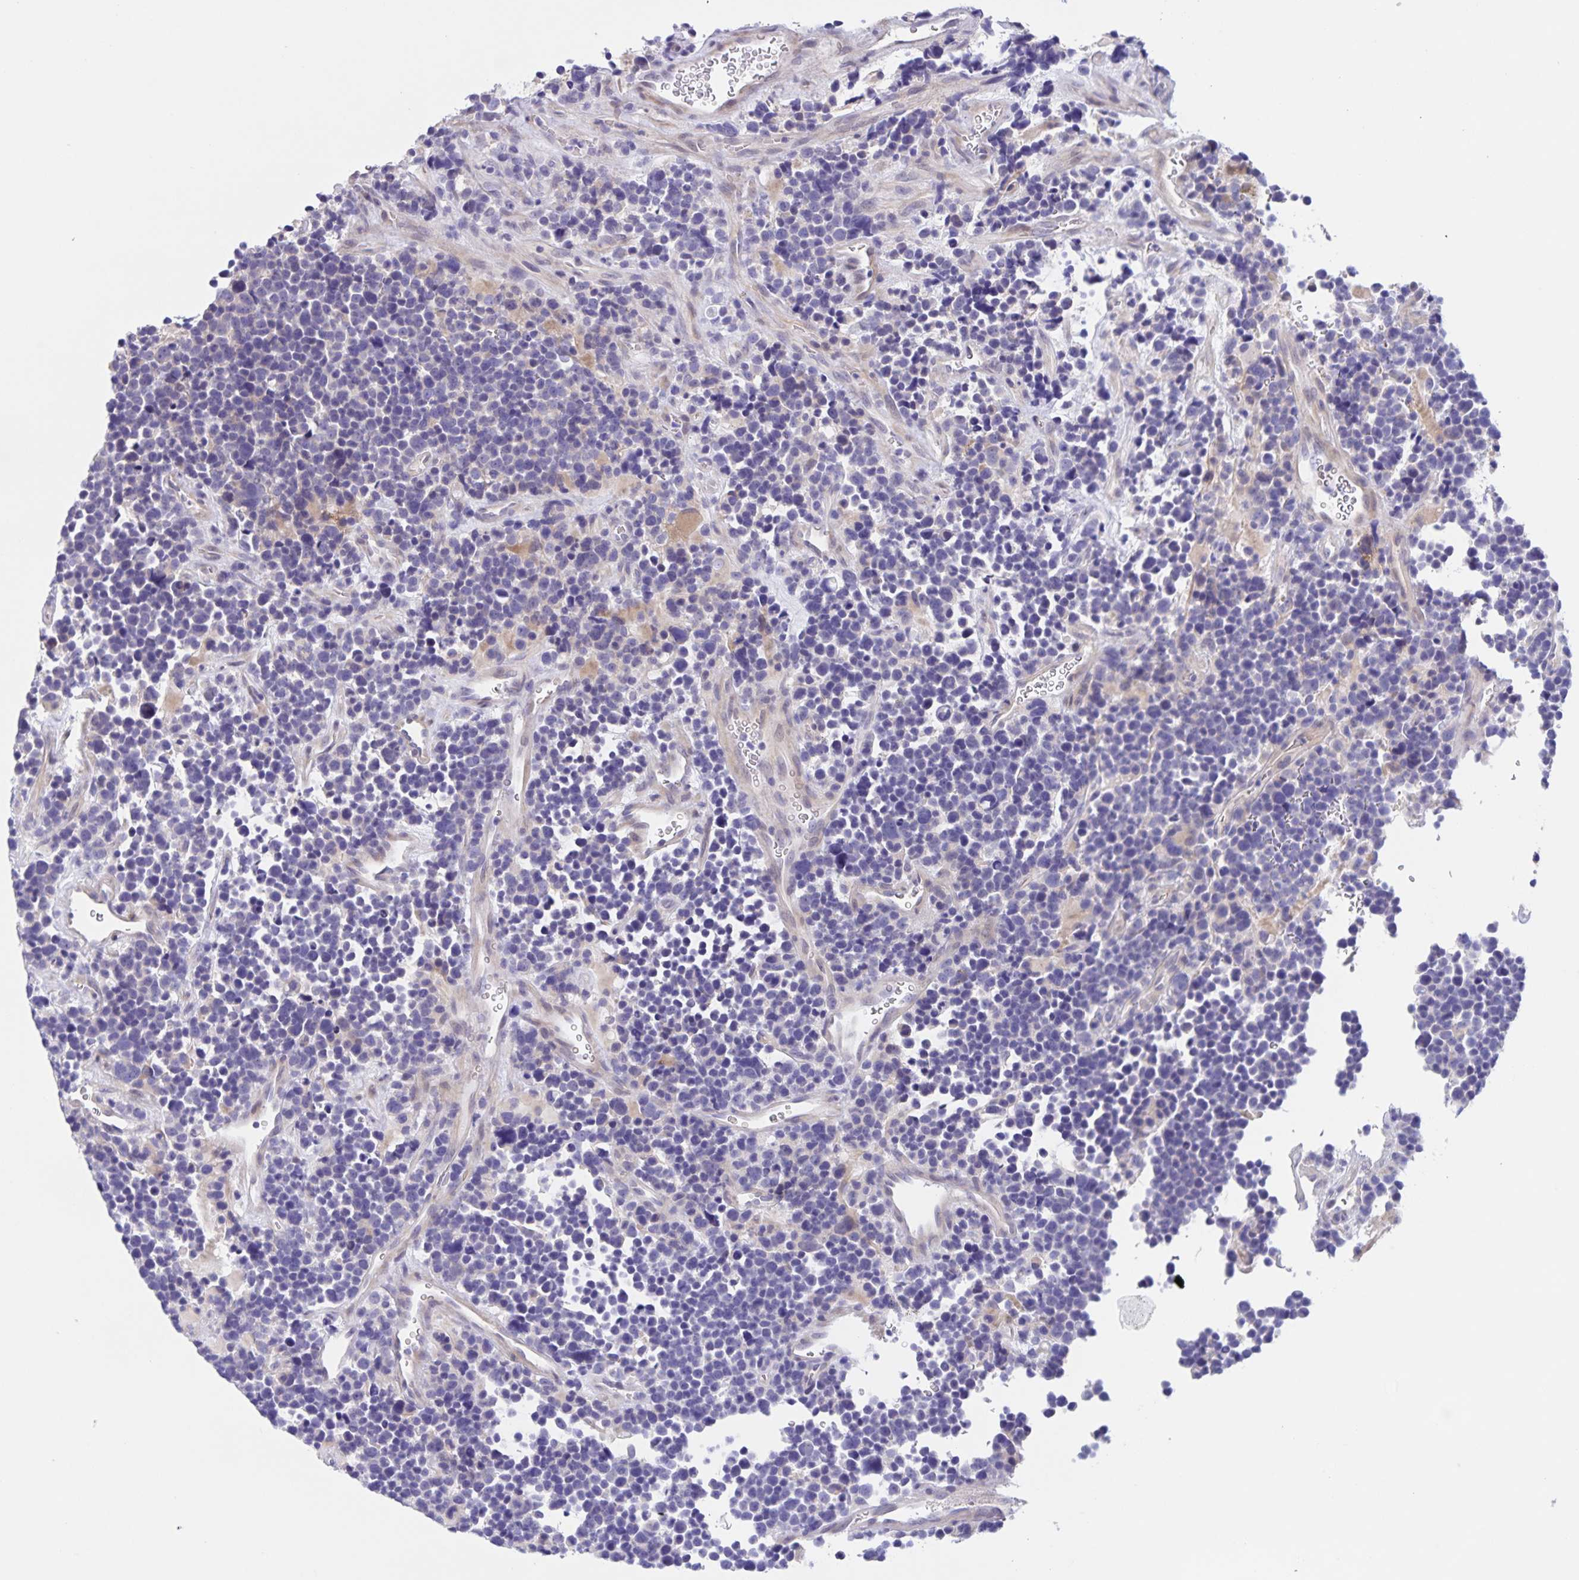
{"staining": {"intensity": "negative", "quantity": "none", "location": "none"}, "tissue": "glioma", "cell_type": "Tumor cells", "image_type": "cancer", "snomed": [{"axis": "morphology", "description": "Glioma, malignant, High grade"}, {"axis": "topography", "description": "Brain"}], "caption": "This is a image of immunohistochemistry staining of high-grade glioma (malignant), which shows no positivity in tumor cells. (DAB immunohistochemistry with hematoxylin counter stain).", "gene": "DMGDH", "patient": {"sex": "male", "age": 33}}